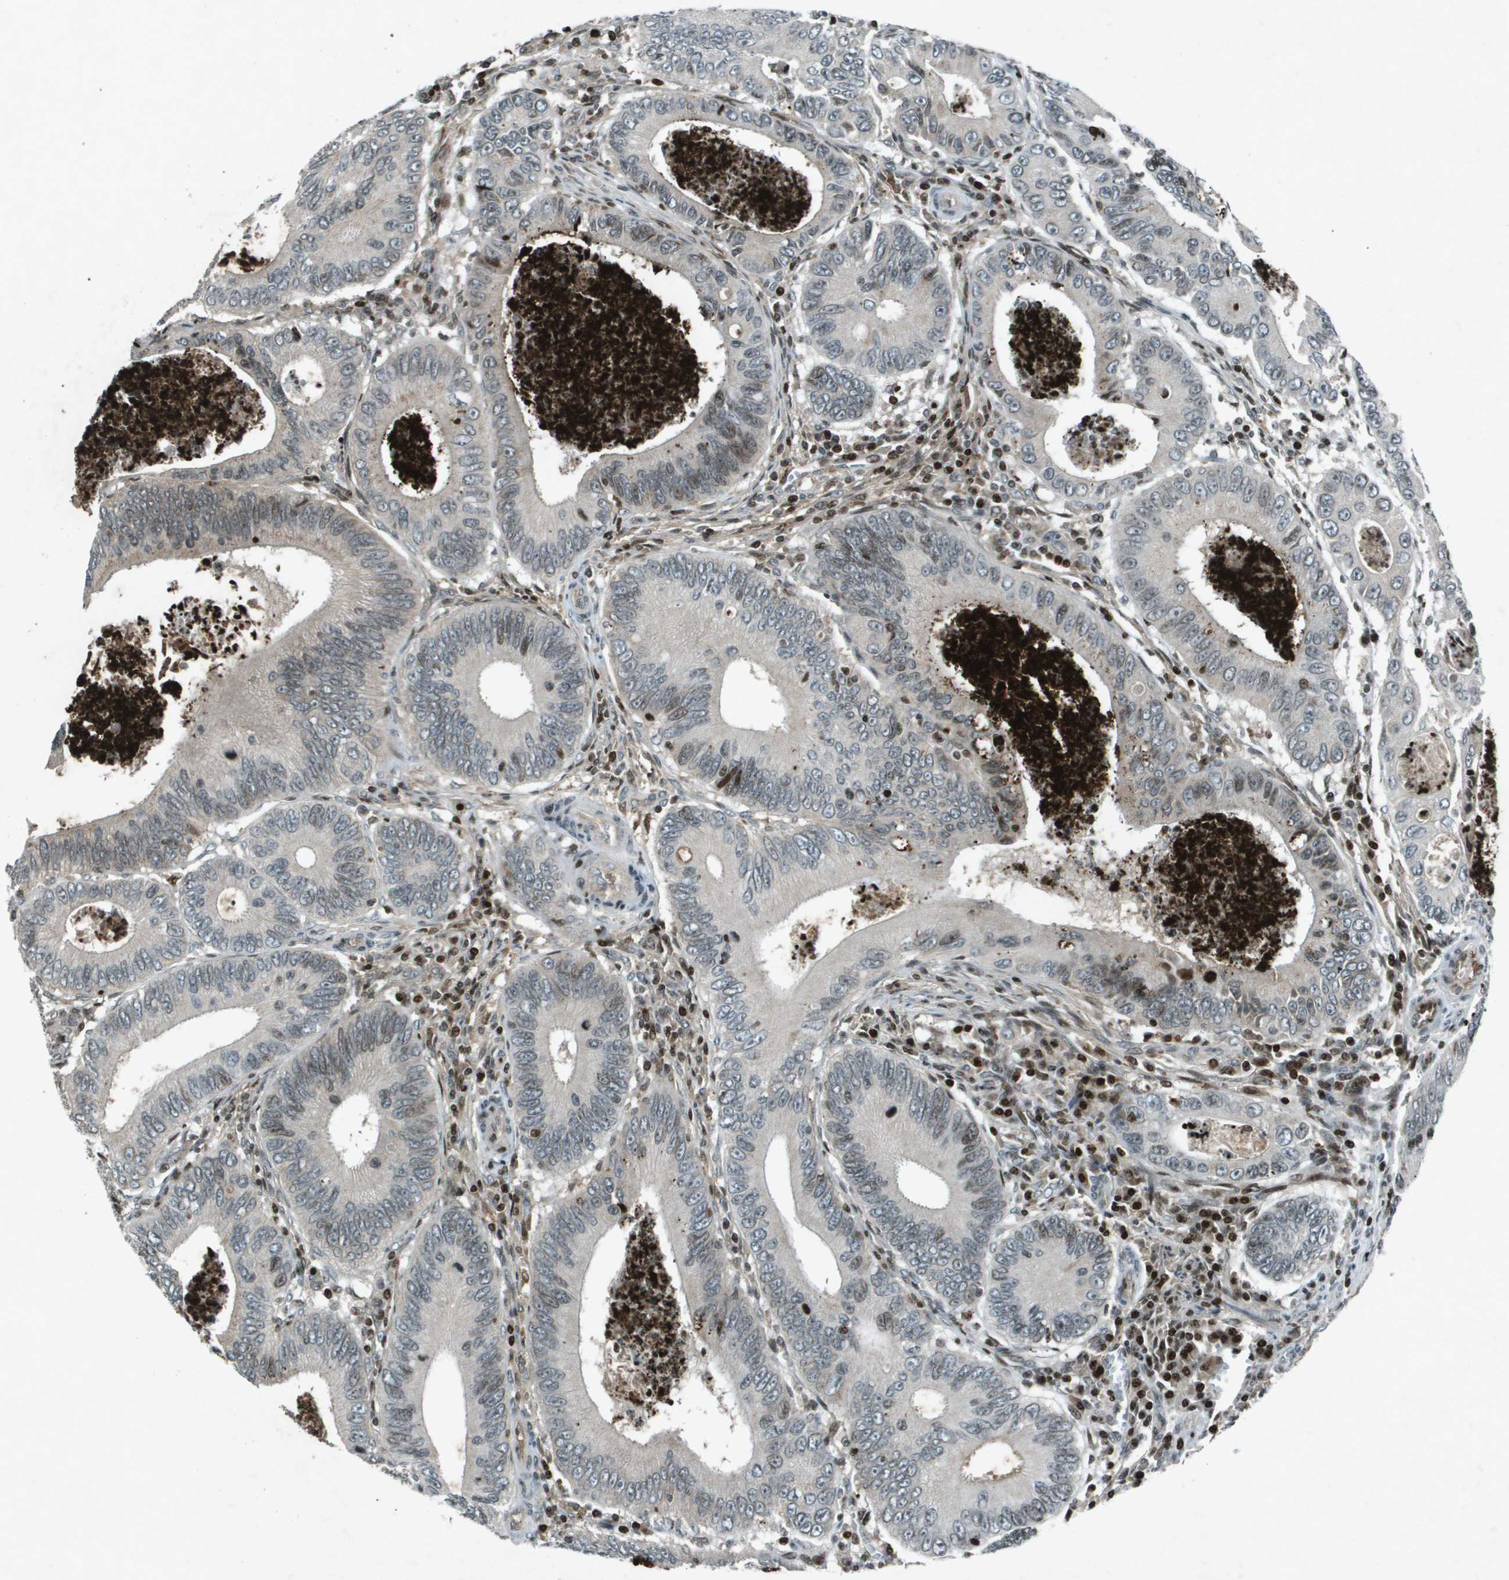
{"staining": {"intensity": "weak", "quantity": "<25%", "location": "nuclear"}, "tissue": "colorectal cancer", "cell_type": "Tumor cells", "image_type": "cancer", "snomed": [{"axis": "morphology", "description": "Inflammation, NOS"}, {"axis": "morphology", "description": "Adenocarcinoma, NOS"}, {"axis": "topography", "description": "Colon"}], "caption": "Micrograph shows no significant protein expression in tumor cells of adenocarcinoma (colorectal). Nuclei are stained in blue.", "gene": "CXCL12", "patient": {"sex": "male", "age": 72}}